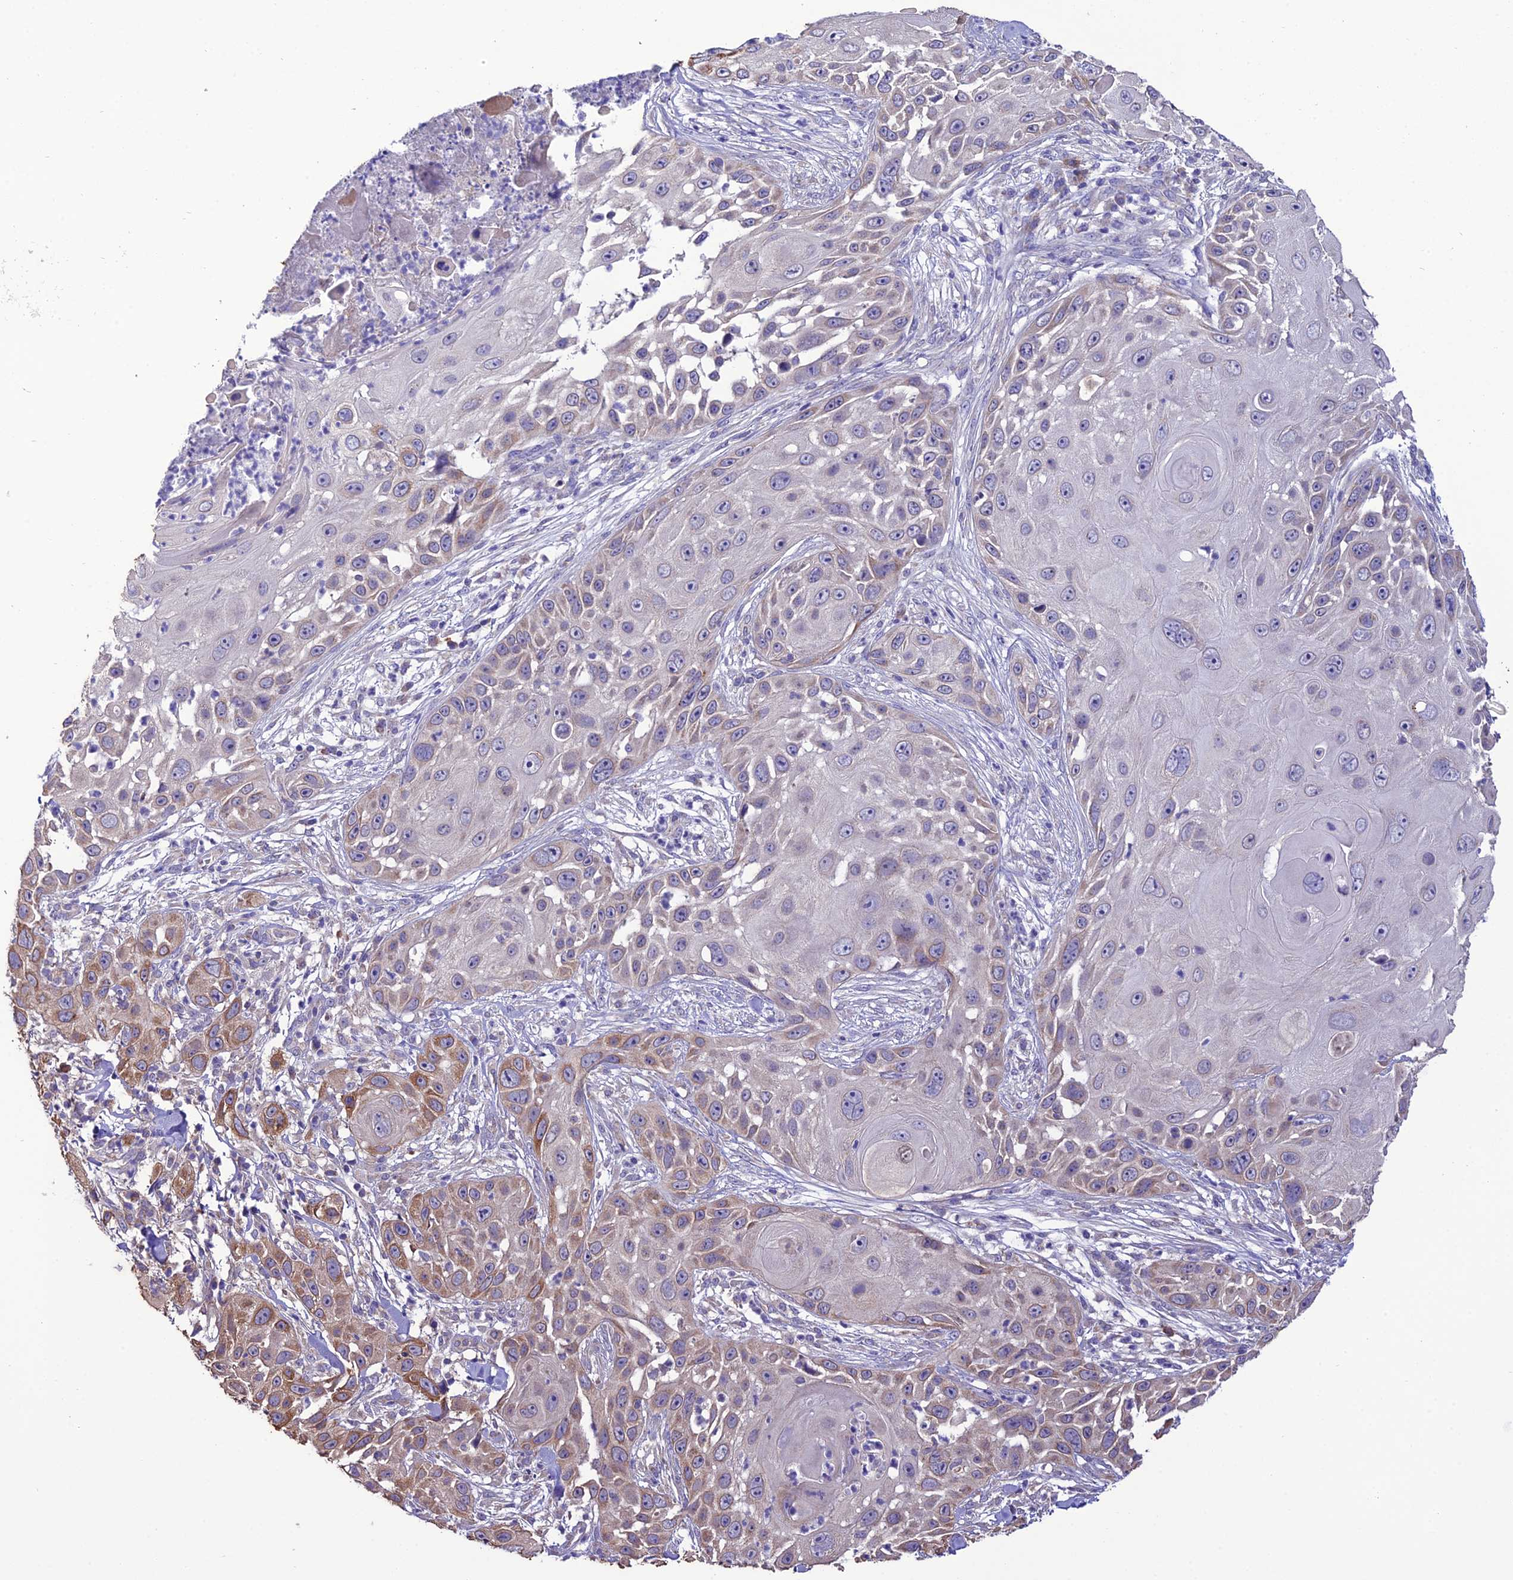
{"staining": {"intensity": "moderate", "quantity": "<25%", "location": "cytoplasmic/membranous"}, "tissue": "skin cancer", "cell_type": "Tumor cells", "image_type": "cancer", "snomed": [{"axis": "morphology", "description": "Squamous cell carcinoma, NOS"}, {"axis": "topography", "description": "Skin"}], "caption": "High-power microscopy captured an IHC image of skin cancer (squamous cell carcinoma), revealing moderate cytoplasmic/membranous positivity in about <25% of tumor cells. The staining is performed using DAB brown chromogen to label protein expression. The nuclei are counter-stained blue using hematoxylin.", "gene": "HOGA1", "patient": {"sex": "female", "age": 44}}